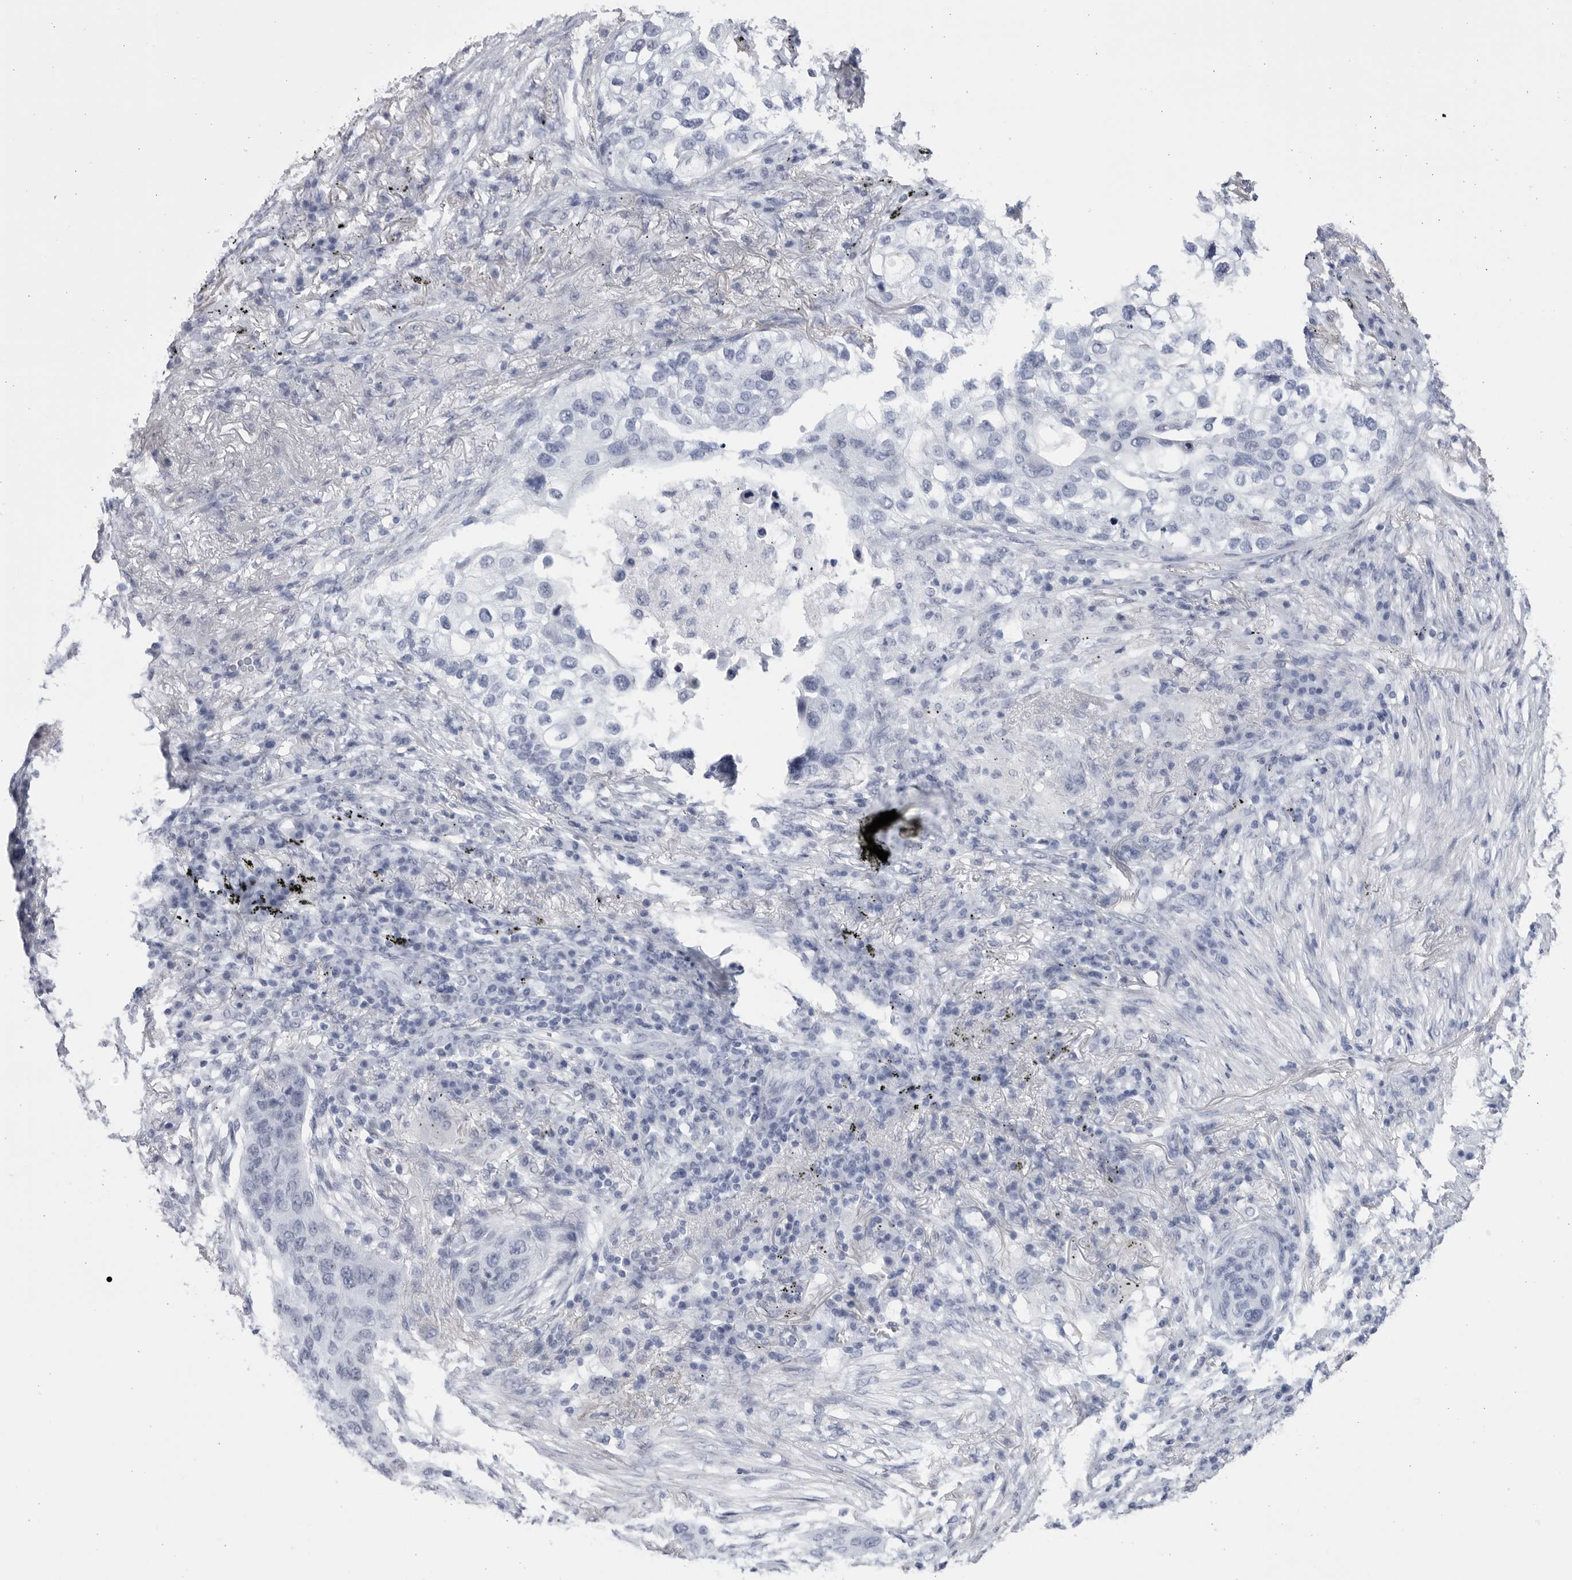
{"staining": {"intensity": "negative", "quantity": "none", "location": "none"}, "tissue": "lung cancer", "cell_type": "Tumor cells", "image_type": "cancer", "snomed": [{"axis": "morphology", "description": "Squamous cell carcinoma, NOS"}, {"axis": "topography", "description": "Lung"}], "caption": "Lung cancer stained for a protein using IHC exhibits no expression tumor cells.", "gene": "CCDC181", "patient": {"sex": "female", "age": 63}}